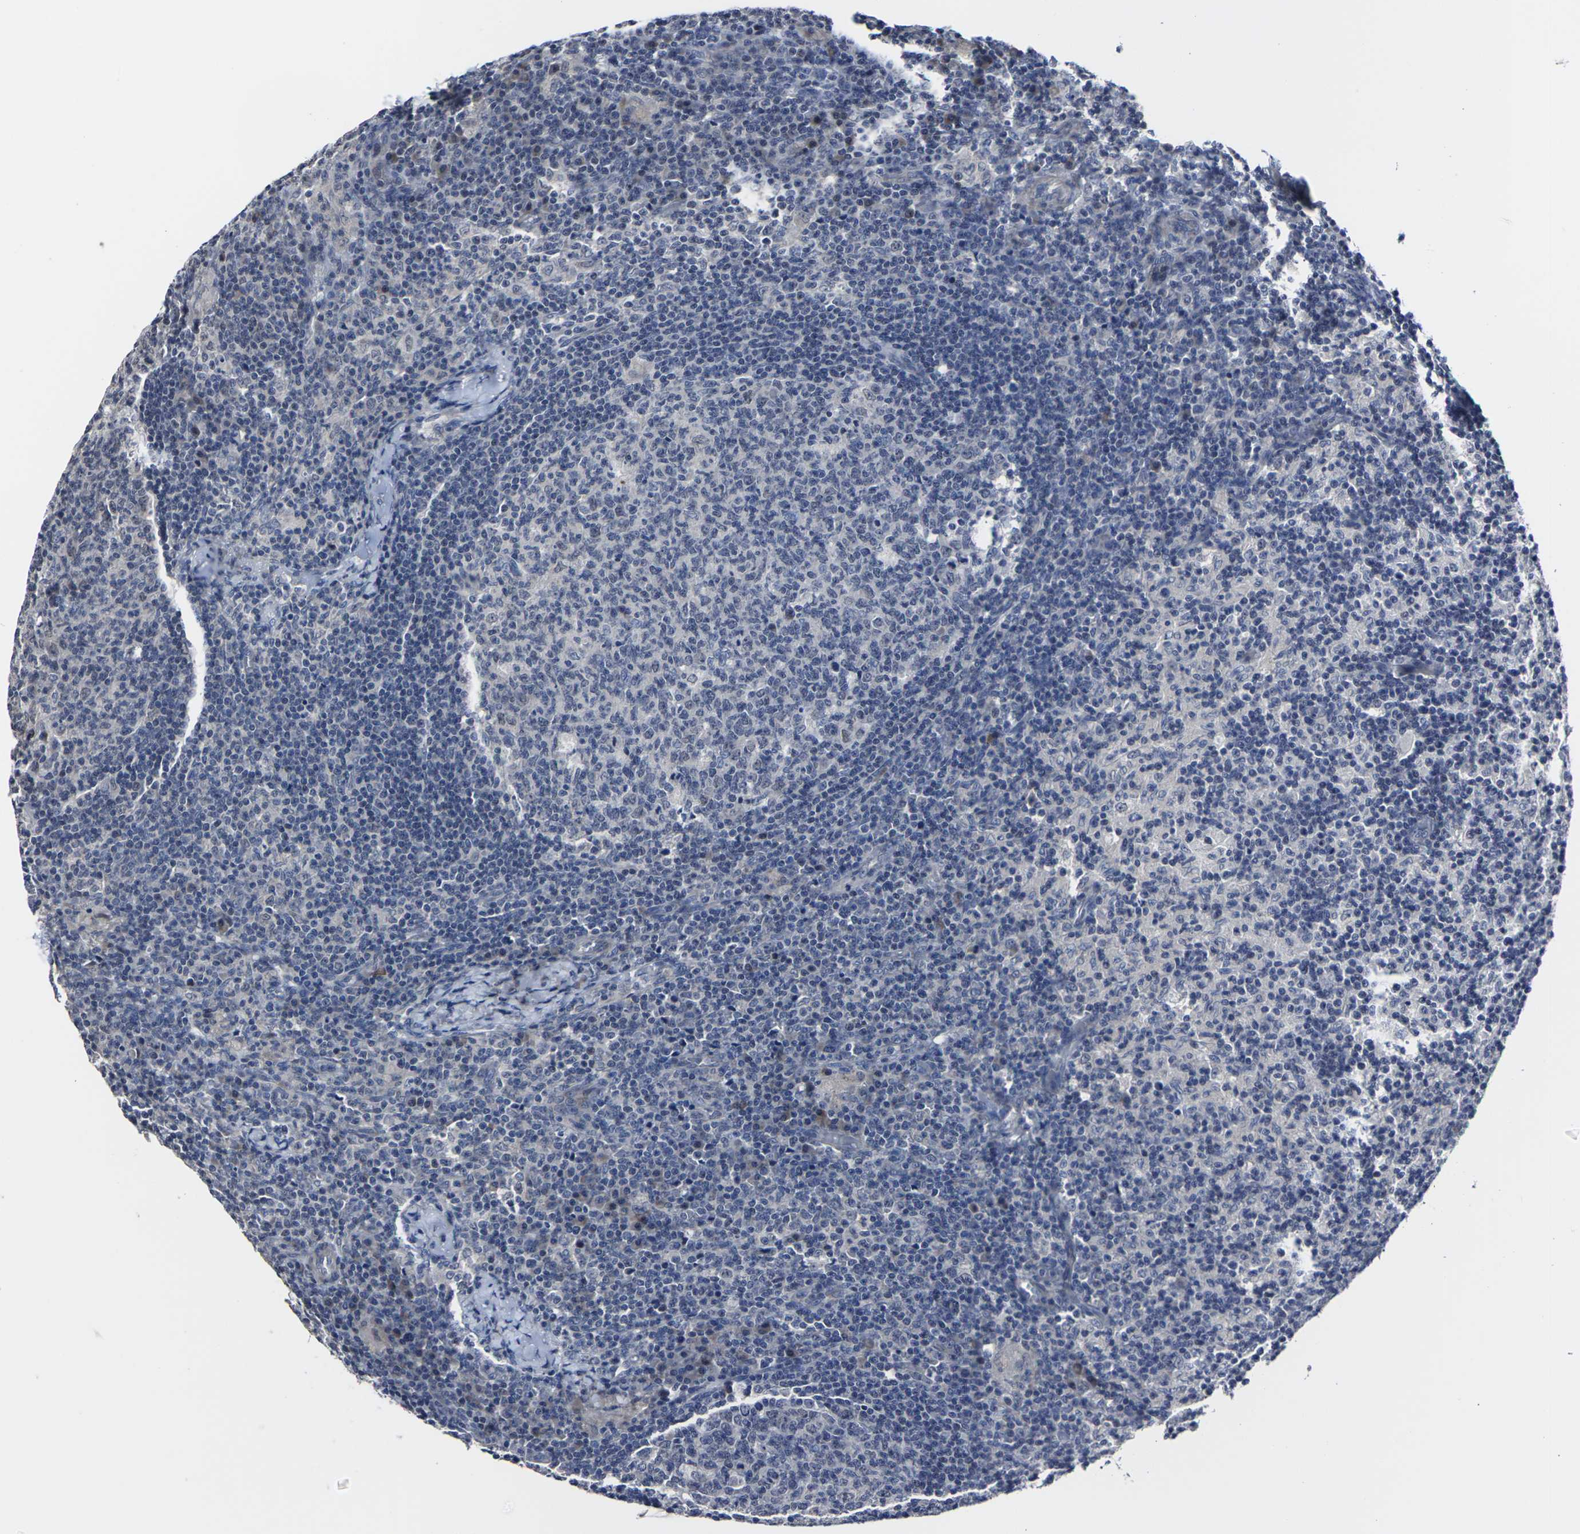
{"staining": {"intensity": "negative", "quantity": "none", "location": "none"}, "tissue": "lymph node", "cell_type": "Germinal center cells", "image_type": "normal", "snomed": [{"axis": "morphology", "description": "Normal tissue, NOS"}, {"axis": "morphology", "description": "Inflammation, NOS"}, {"axis": "topography", "description": "Lymph node"}], "caption": "This is an IHC histopathology image of unremarkable human lymph node. There is no expression in germinal center cells.", "gene": "MSANTD4", "patient": {"sex": "male", "age": 55}}